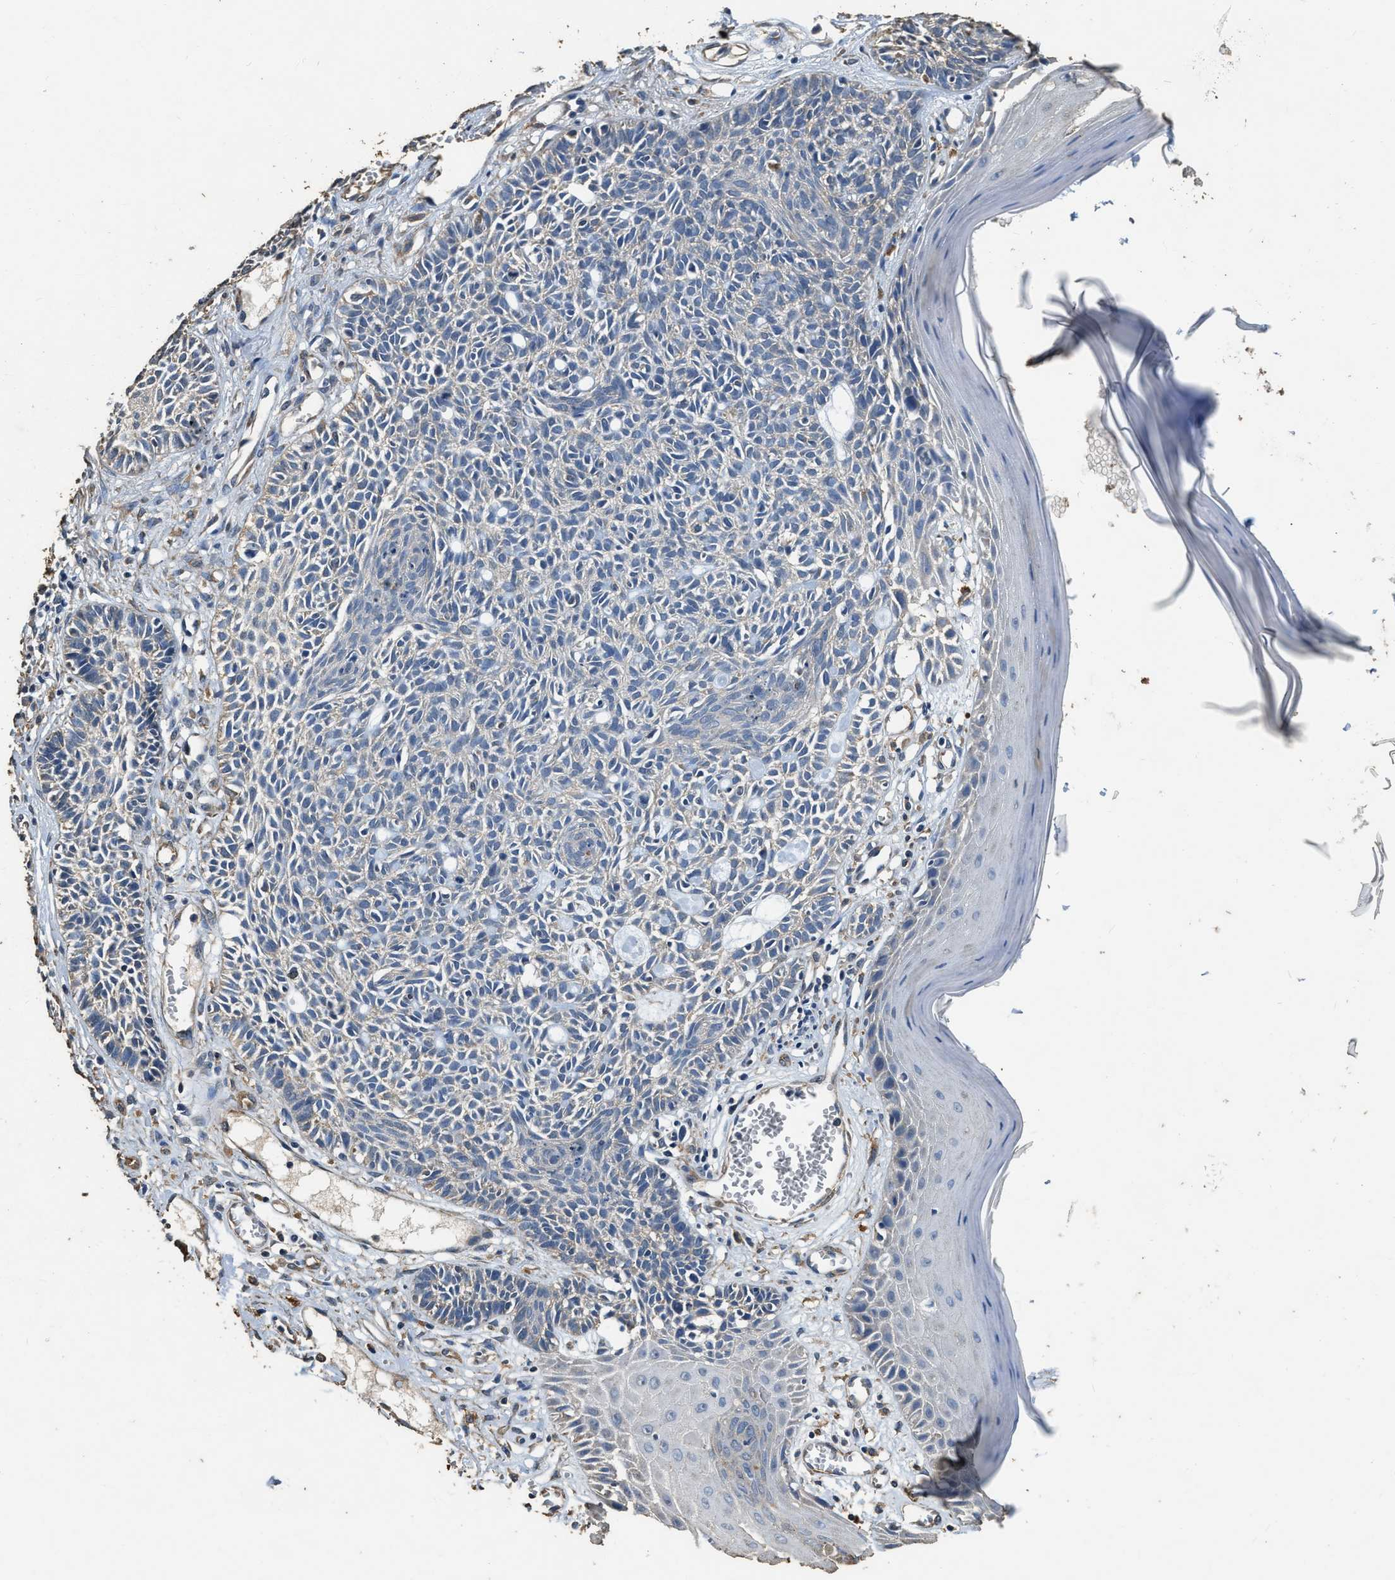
{"staining": {"intensity": "negative", "quantity": "none", "location": "none"}, "tissue": "skin cancer", "cell_type": "Tumor cells", "image_type": "cancer", "snomed": [{"axis": "morphology", "description": "Basal cell carcinoma"}, {"axis": "topography", "description": "Skin"}], "caption": "Immunohistochemistry micrograph of neoplastic tissue: skin cancer (basal cell carcinoma) stained with DAB (3,3'-diaminobenzidine) displays no significant protein expression in tumor cells.", "gene": "MIB1", "patient": {"sex": "male", "age": 67}}